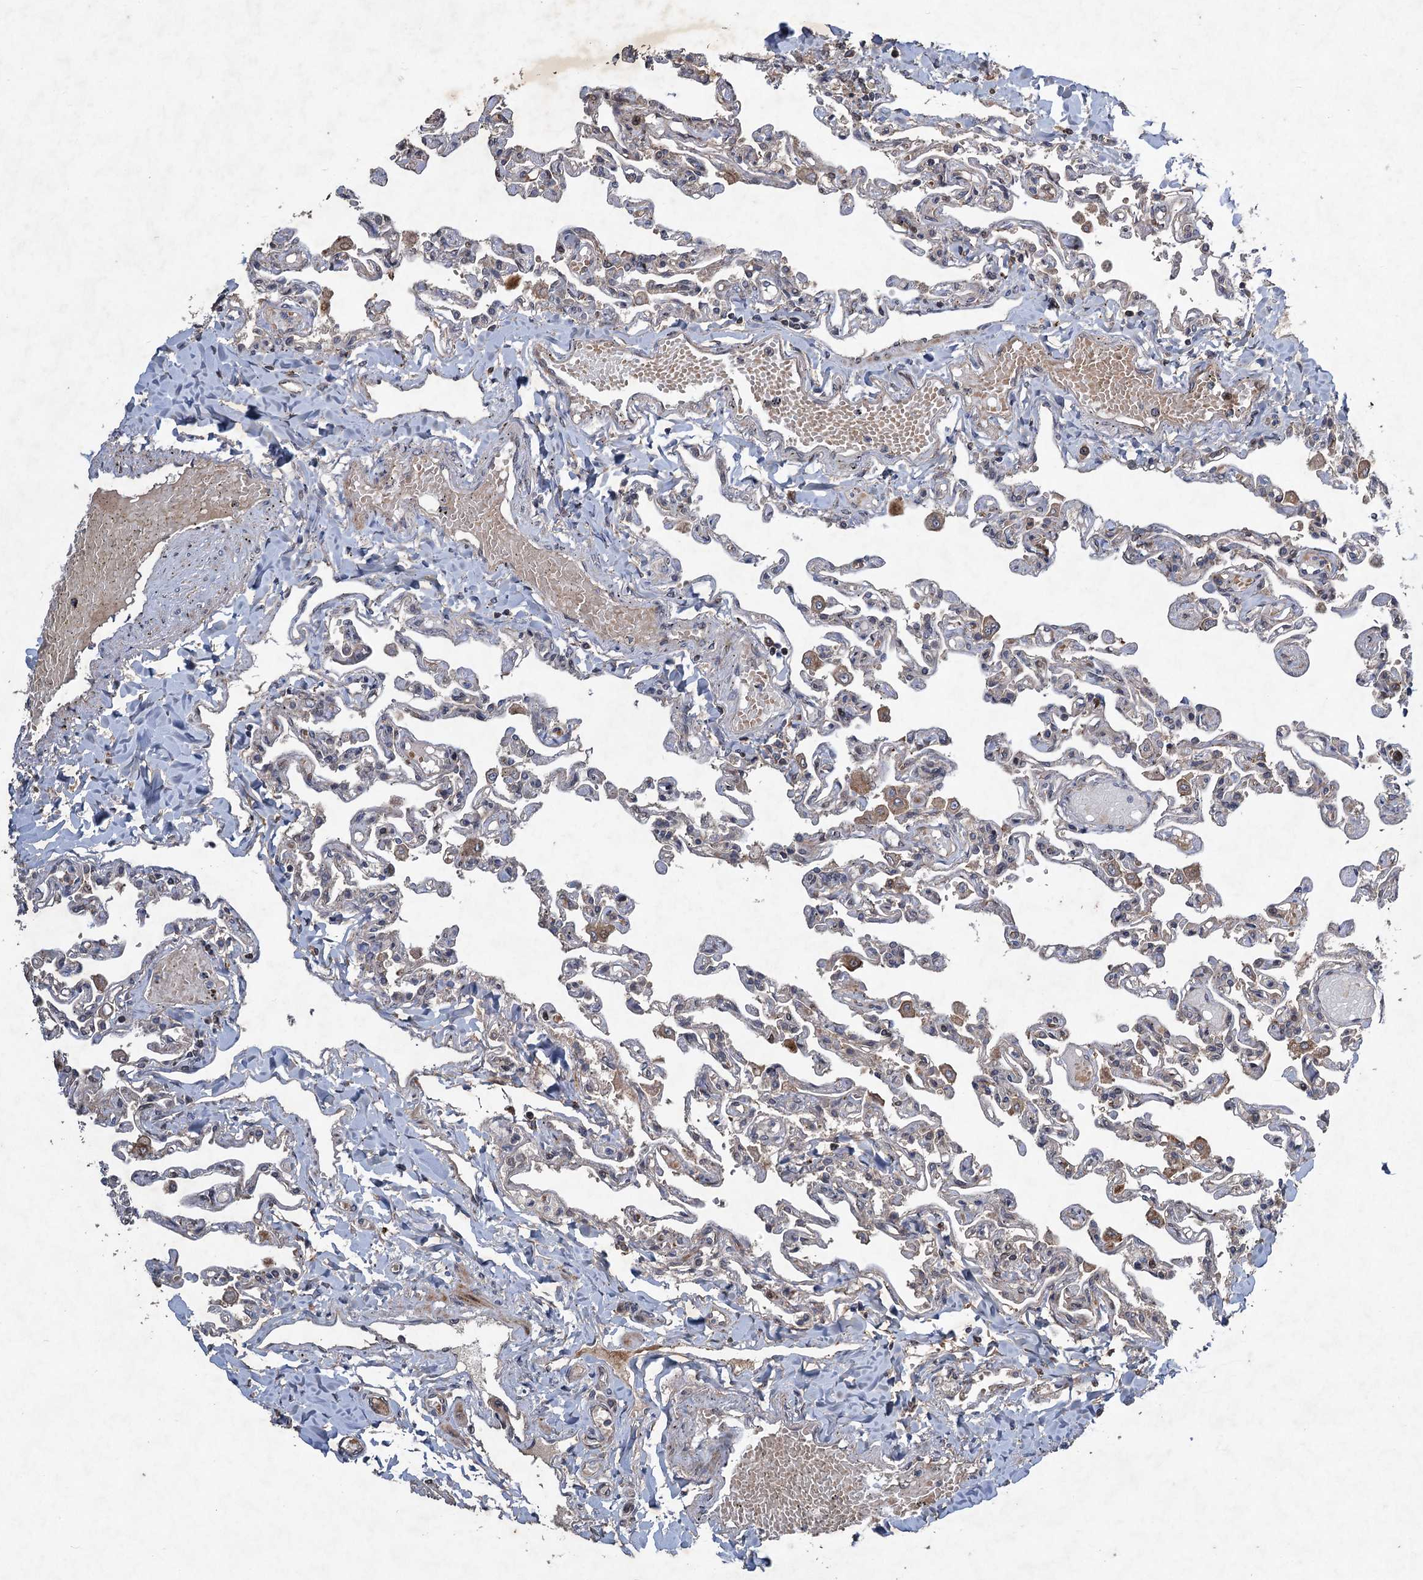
{"staining": {"intensity": "weak", "quantity": "<25%", "location": "cytoplasmic/membranous"}, "tissue": "lung", "cell_type": "Alveolar cells", "image_type": "normal", "snomed": [{"axis": "morphology", "description": "Normal tissue, NOS"}, {"axis": "topography", "description": "Lung"}], "caption": "Histopathology image shows no significant protein staining in alveolar cells of normal lung. (Immunohistochemistry (ihc), brightfield microscopy, high magnification).", "gene": "NUDT22", "patient": {"sex": "male", "age": 21}}